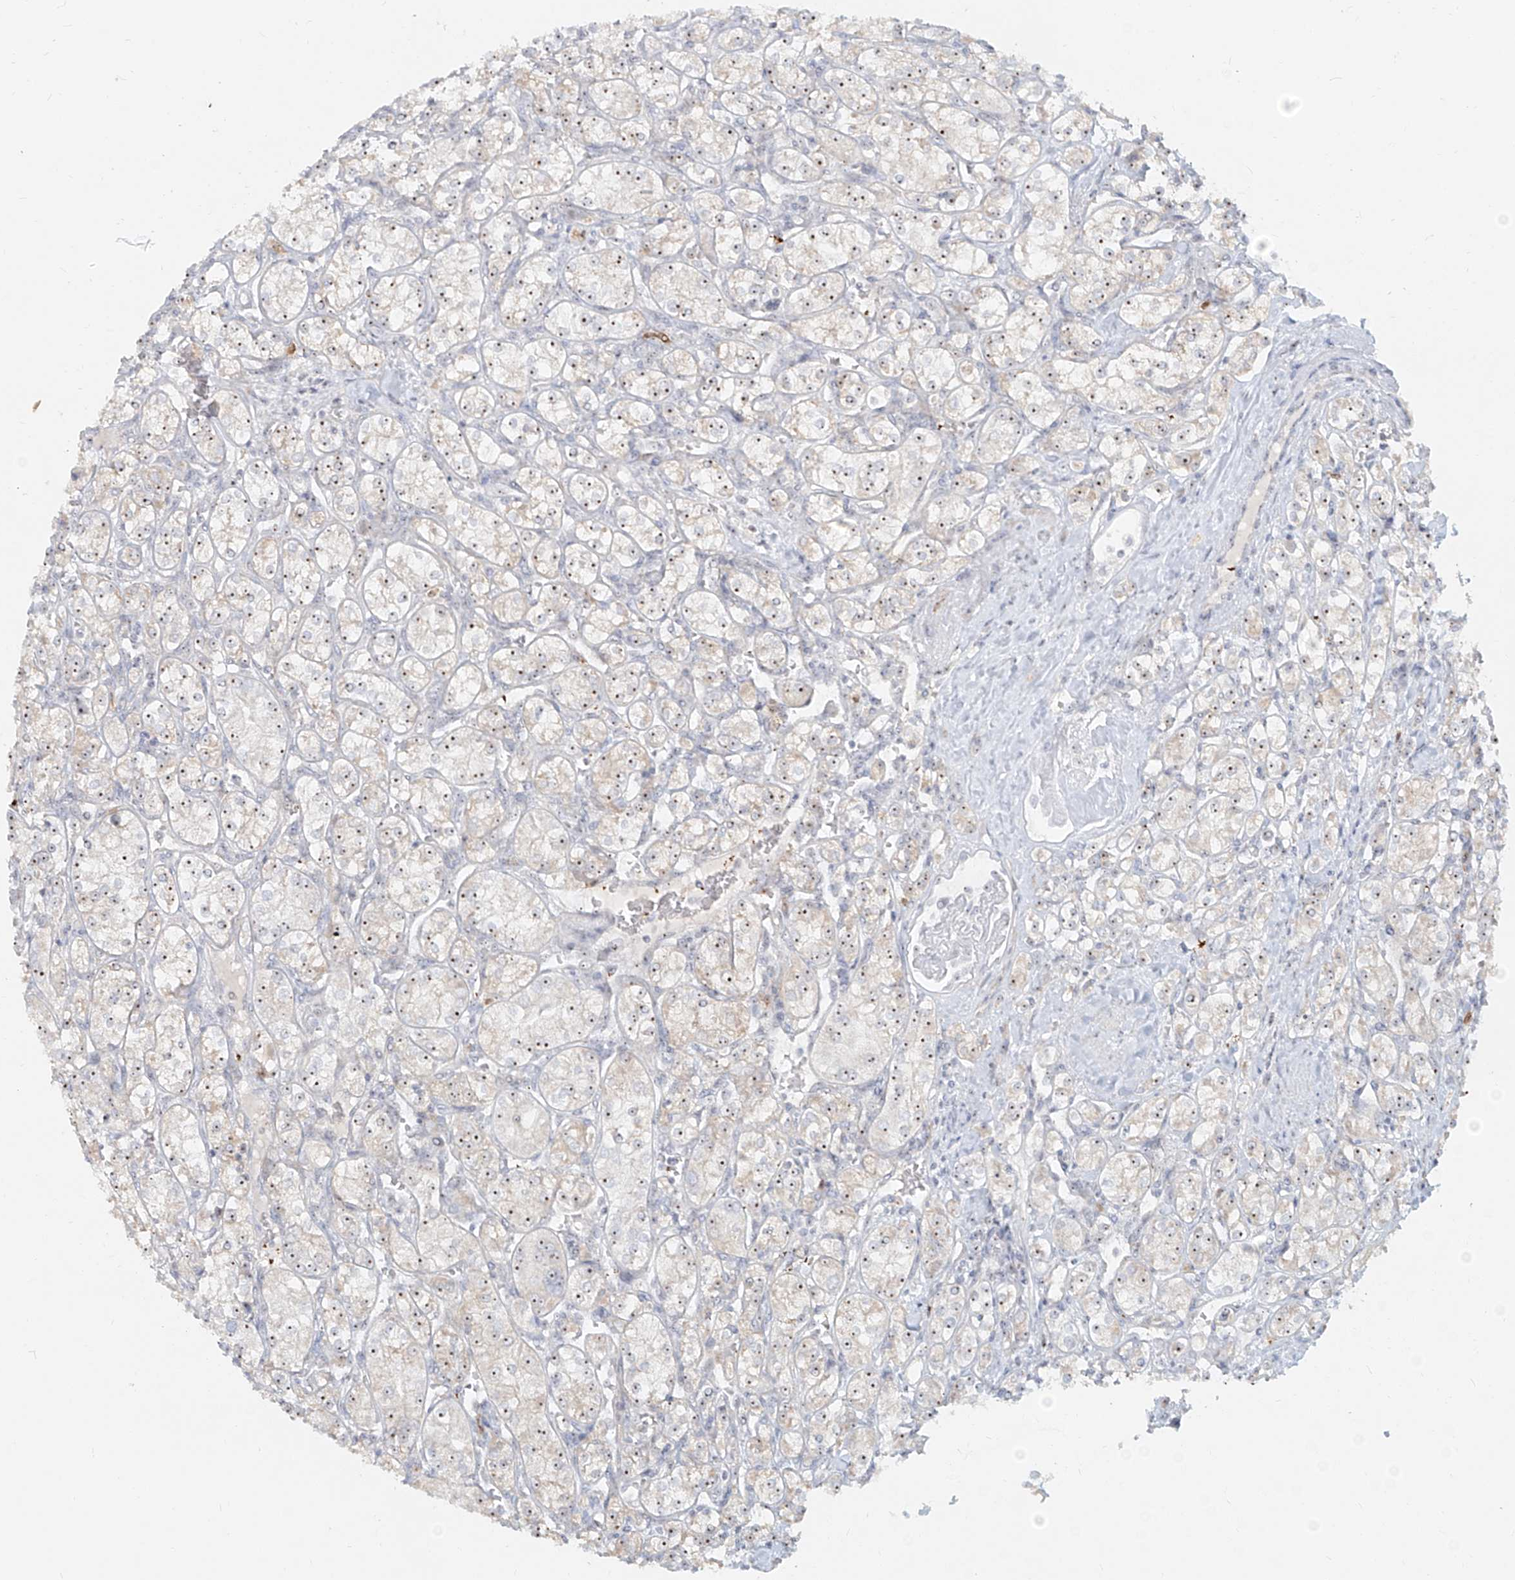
{"staining": {"intensity": "moderate", "quantity": "25%-75%", "location": "nuclear"}, "tissue": "renal cancer", "cell_type": "Tumor cells", "image_type": "cancer", "snomed": [{"axis": "morphology", "description": "Adenocarcinoma, NOS"}, {"axis": "topography", "description": "Kidney"}], "caption": "DAB immunohistochemical staining of adenocarcinoma (renal) exhibits moderate nuclear protein staining in about 25%-75% of tumor cells.", "gene": "BYSL", "patient": {"sex": "male", "age": 77}}